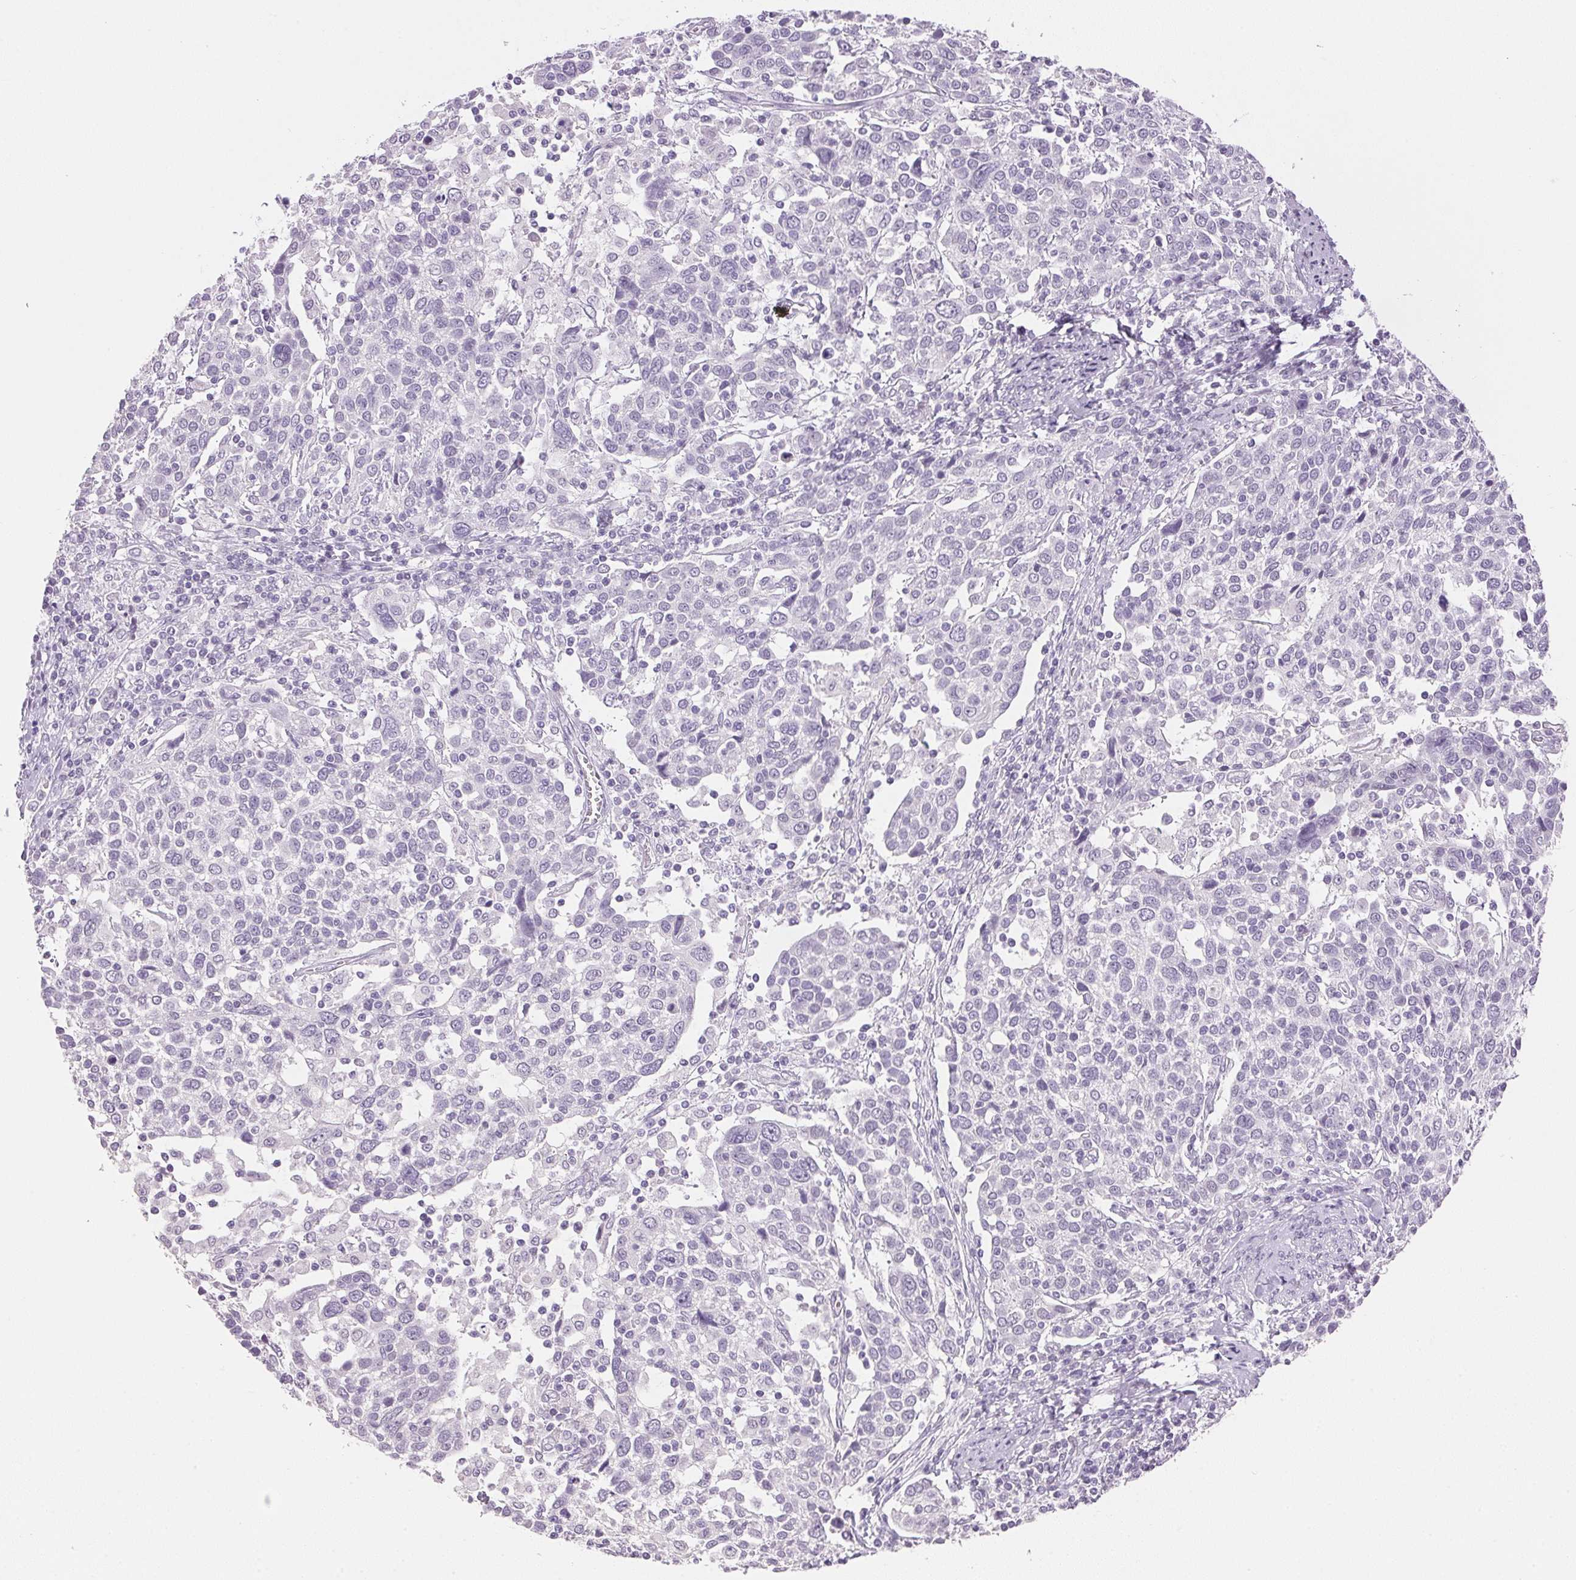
{"staining": {"intensity": "negative", "quantity": "none", "location": "none"}, "tissue": "cervical cancer", "cell_type": "Tumor cells", "image_type": "cancer", "snomed": [{"axis": "morphology", "description": "Squamous cell carcinoma, NOS"}, {"axis": "topography", "description": "Cervix"}], "caption": "This is a histopathology image of immunohistochemistry staining of cervical cancer (squamous cell carcinoma), which shows no staining in tumor cells.", "gene": "IGFBP1", "patient": {"sex": "female", "age": 61}}